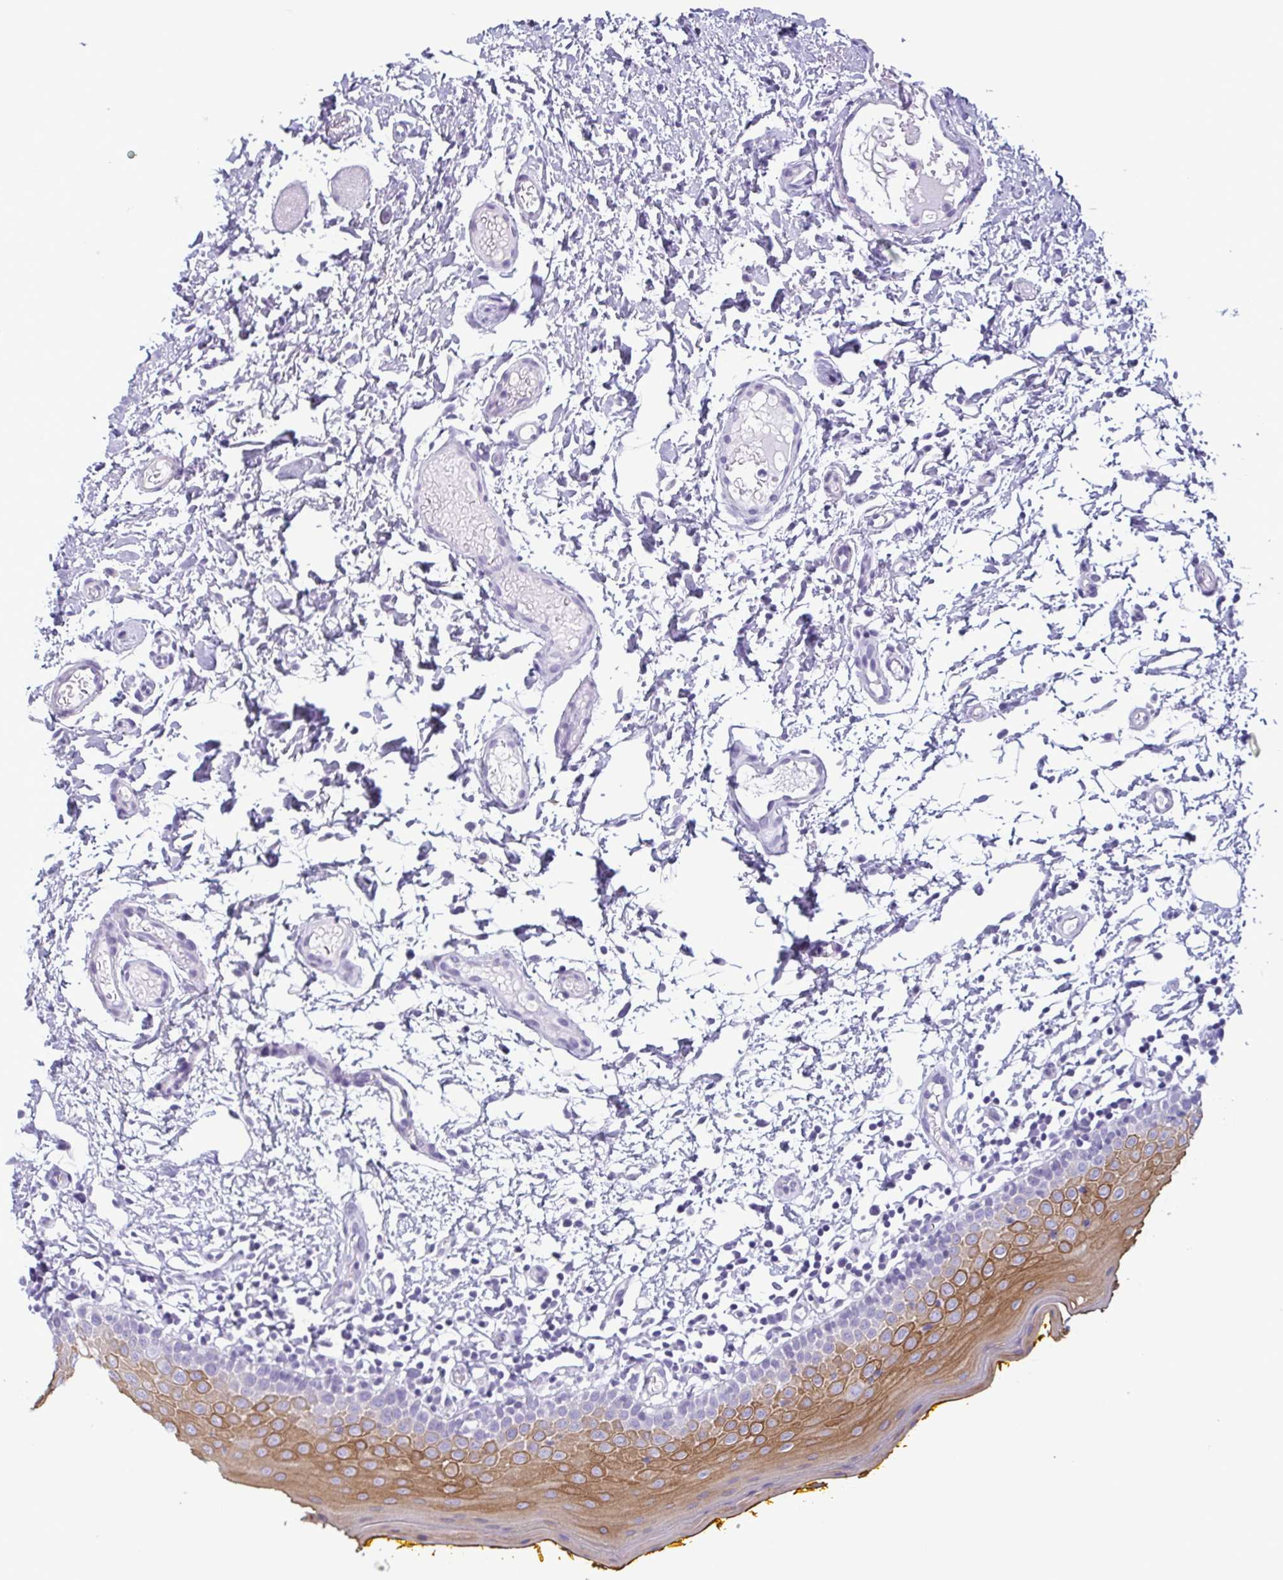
{"staining": {"intensity": "moderate", "quantity": "<25%", "location": "cytoplasmic/membranous"}, "tissue": "oral mucosa", "cell_type": "Squamous epithelial cells", "image_type": "normal", "snomed": [{"axis": "morphology", "description": "Normal tissue, NOS"}, {"axis": "topography", "description": "Oral tissue"}, {"axis": "topography", "description": "Tounge, NOS"}], "caption": "Immunohistochemistry micrograph of unremarkable oral mucosa: human oral mucosa stained using immunohistochemistry exhibits low levels of moderate protein expression localized specifically in the cytoplasmic/membranous of squamous epithelial cells, appearing as a cytoplasmic/membranous brown color.", "gene": "KRT10", "patient": {"sex": "female", "age": 58}}